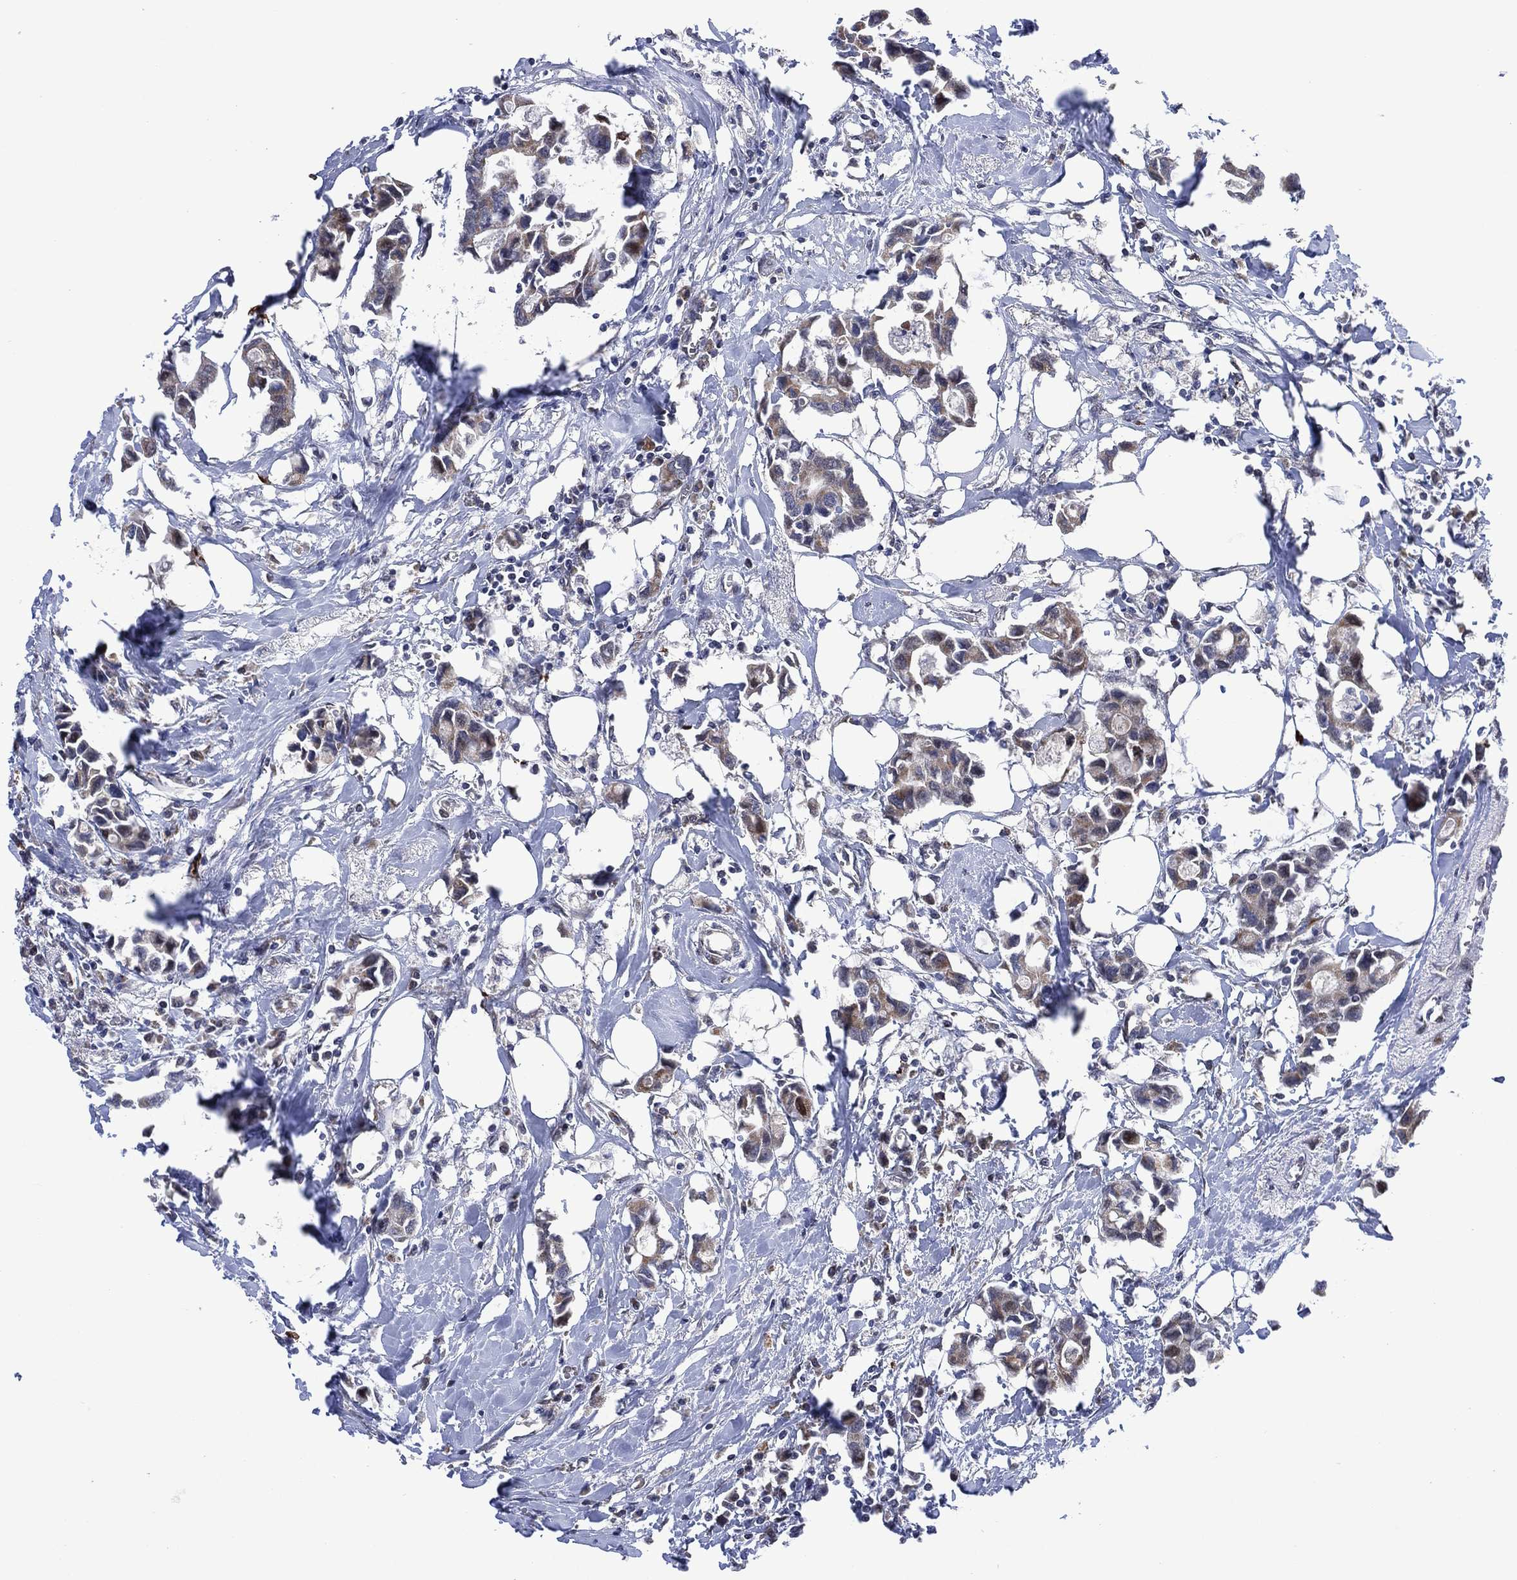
{"staining": {"intensity": "weak", "quantity": "25%-75%", "location": "cytoplasmic/membranous"}, "tissue": "breast cancer", "cell_type": "Tumor cells", "image_type": "cancer", "snomed": [{"axis": "morphology", "description": "Duct carcinoma"}, {"axis": "topography", "description": "Breast"}], "caption": "An immunohistochemistry micrograph of tumor tissue is shown. Protein staining in brown highlights weak cytoplasmic/membranous positivity in invasive ductal carcinoma (breast) within tumor cells.", "gene": "HTD2", "patient": {"sex": "female", "age": 83}}